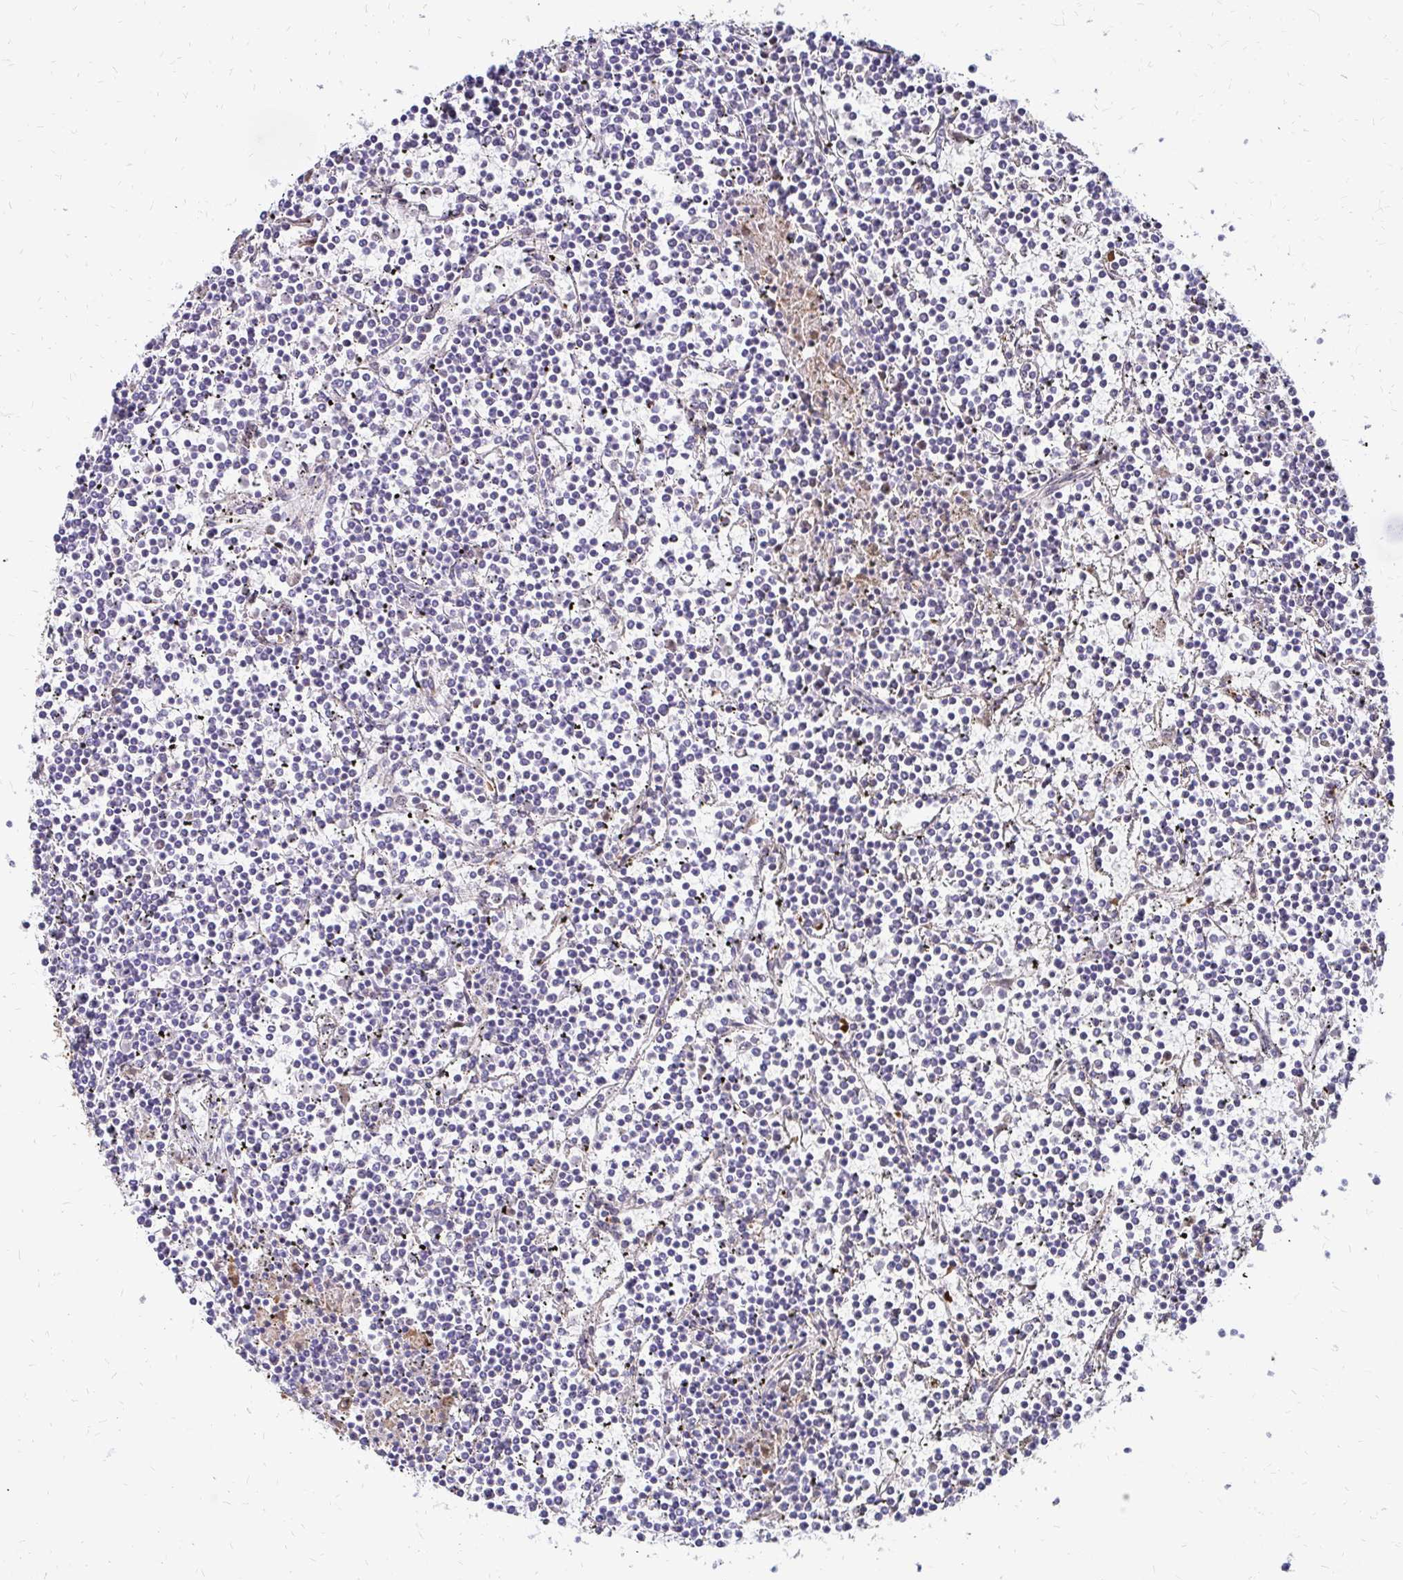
{"staining": {"intensity": "negative", "quantity": "none", "location": "none"}, "tissue": "lymphoma", "cell_type": "Tumor cells", "image_type": "cancer", "snomed": [{"axis": "morphology", "description": "Malignant lymphoma, non-Hodgkin's type, Low grade"}, {"axis": "topography", "description": "Spleen"}], "caption": "Tumor cells show no significant expression in lymphoma. Brightfield microscopy of immunohistochemistry stained with DAB (3,3'-diaminobenzidine) (brown) and hematoxylin (blue), captured at high magnification.", "gene": "IDUA", "patient": {"sex": "female", "age": 19}}